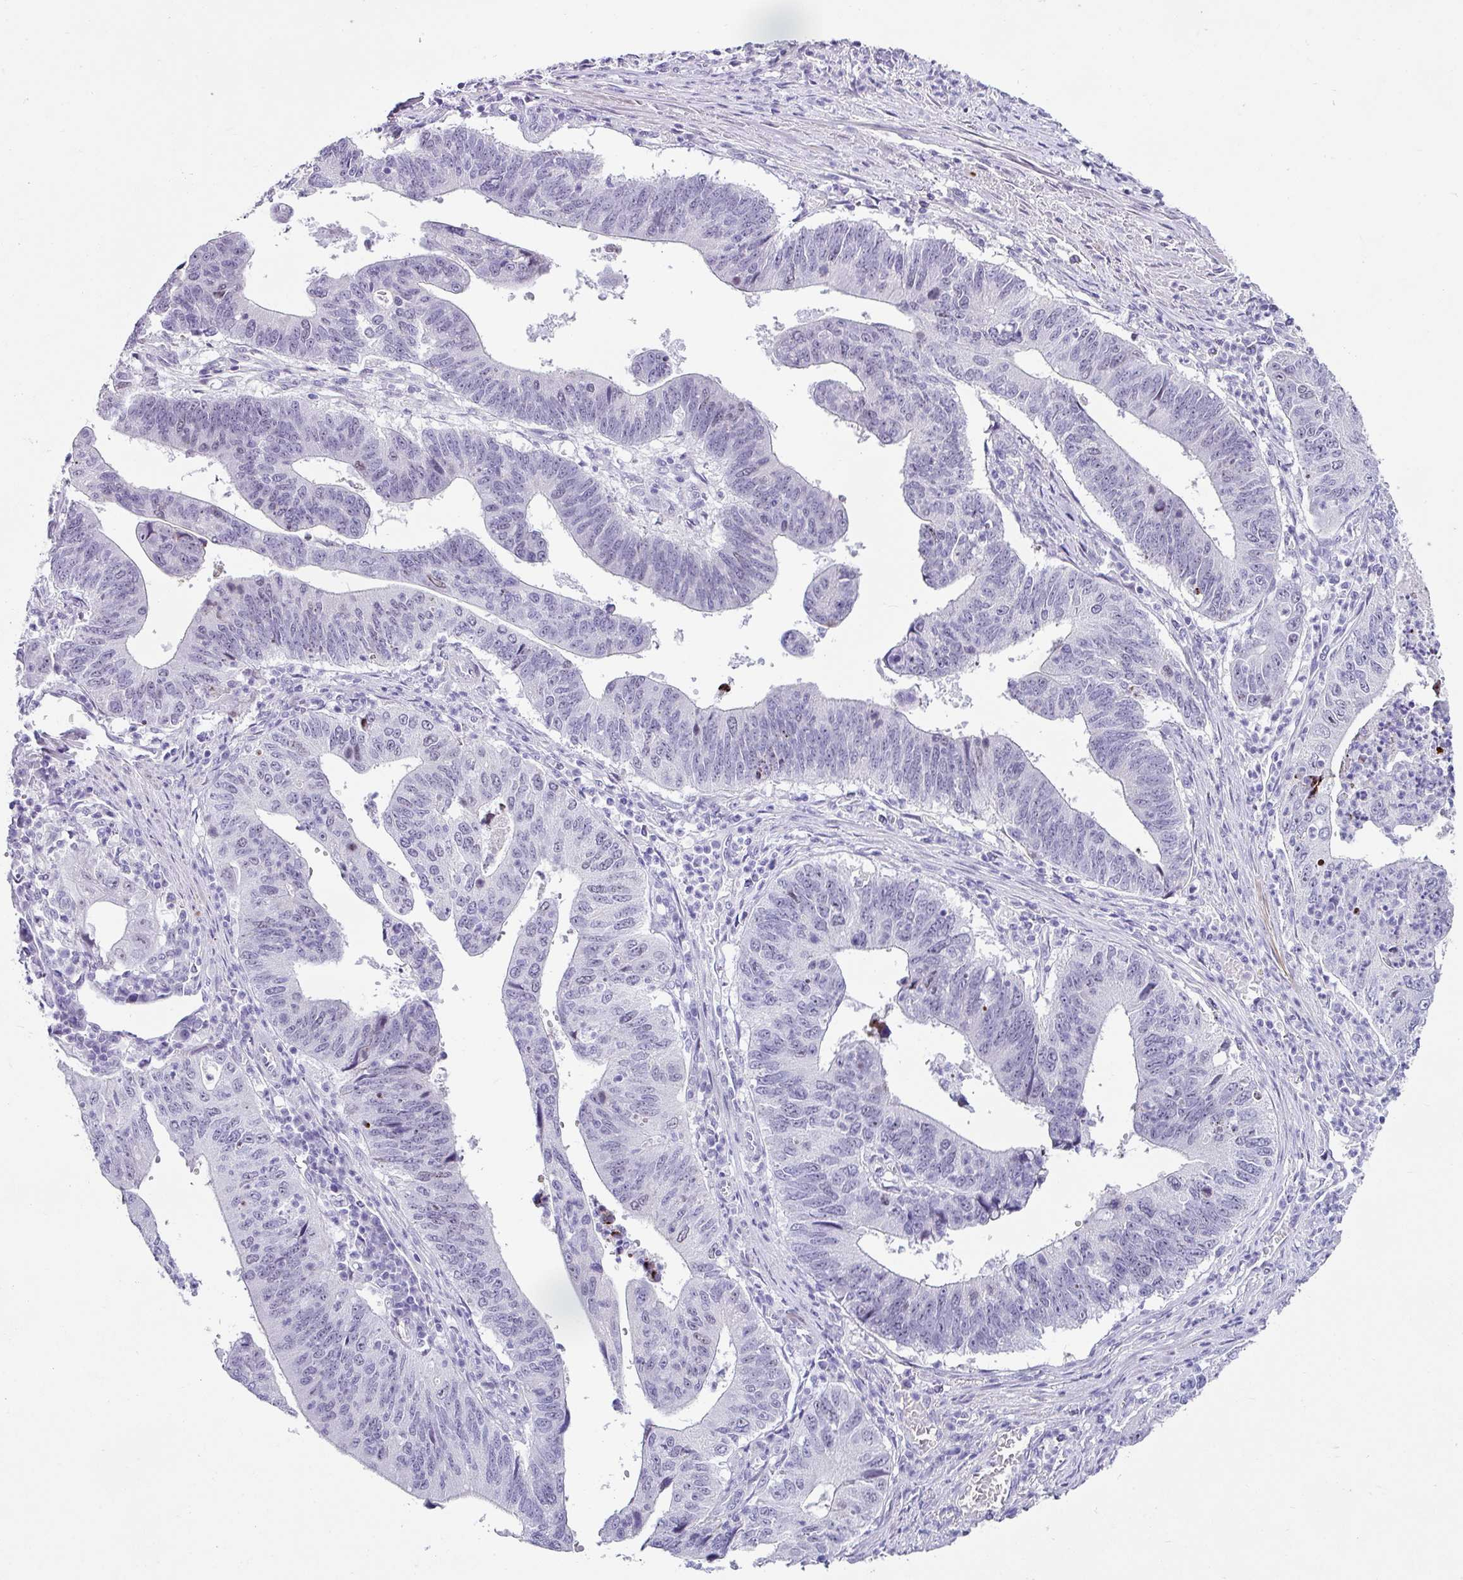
{"staining": {"intensity": "negative", "quantity": "none", "location": "none"}, "tissue": "stomach cancer", "cell_type": "Tumor cells", "image_type": "cancer", "snomed": [{"axis": "morphology", "description": "Adenocarcinoma, NOS"}, {"axis": "topography", "description": "Stomach"}], "caption": "A micrograph of human stomach cancer (adenocarcinoma) is negative for staining in tumor cells.", "gene": "TRA2A", "patient": {"sex": "male", "age": 59}}